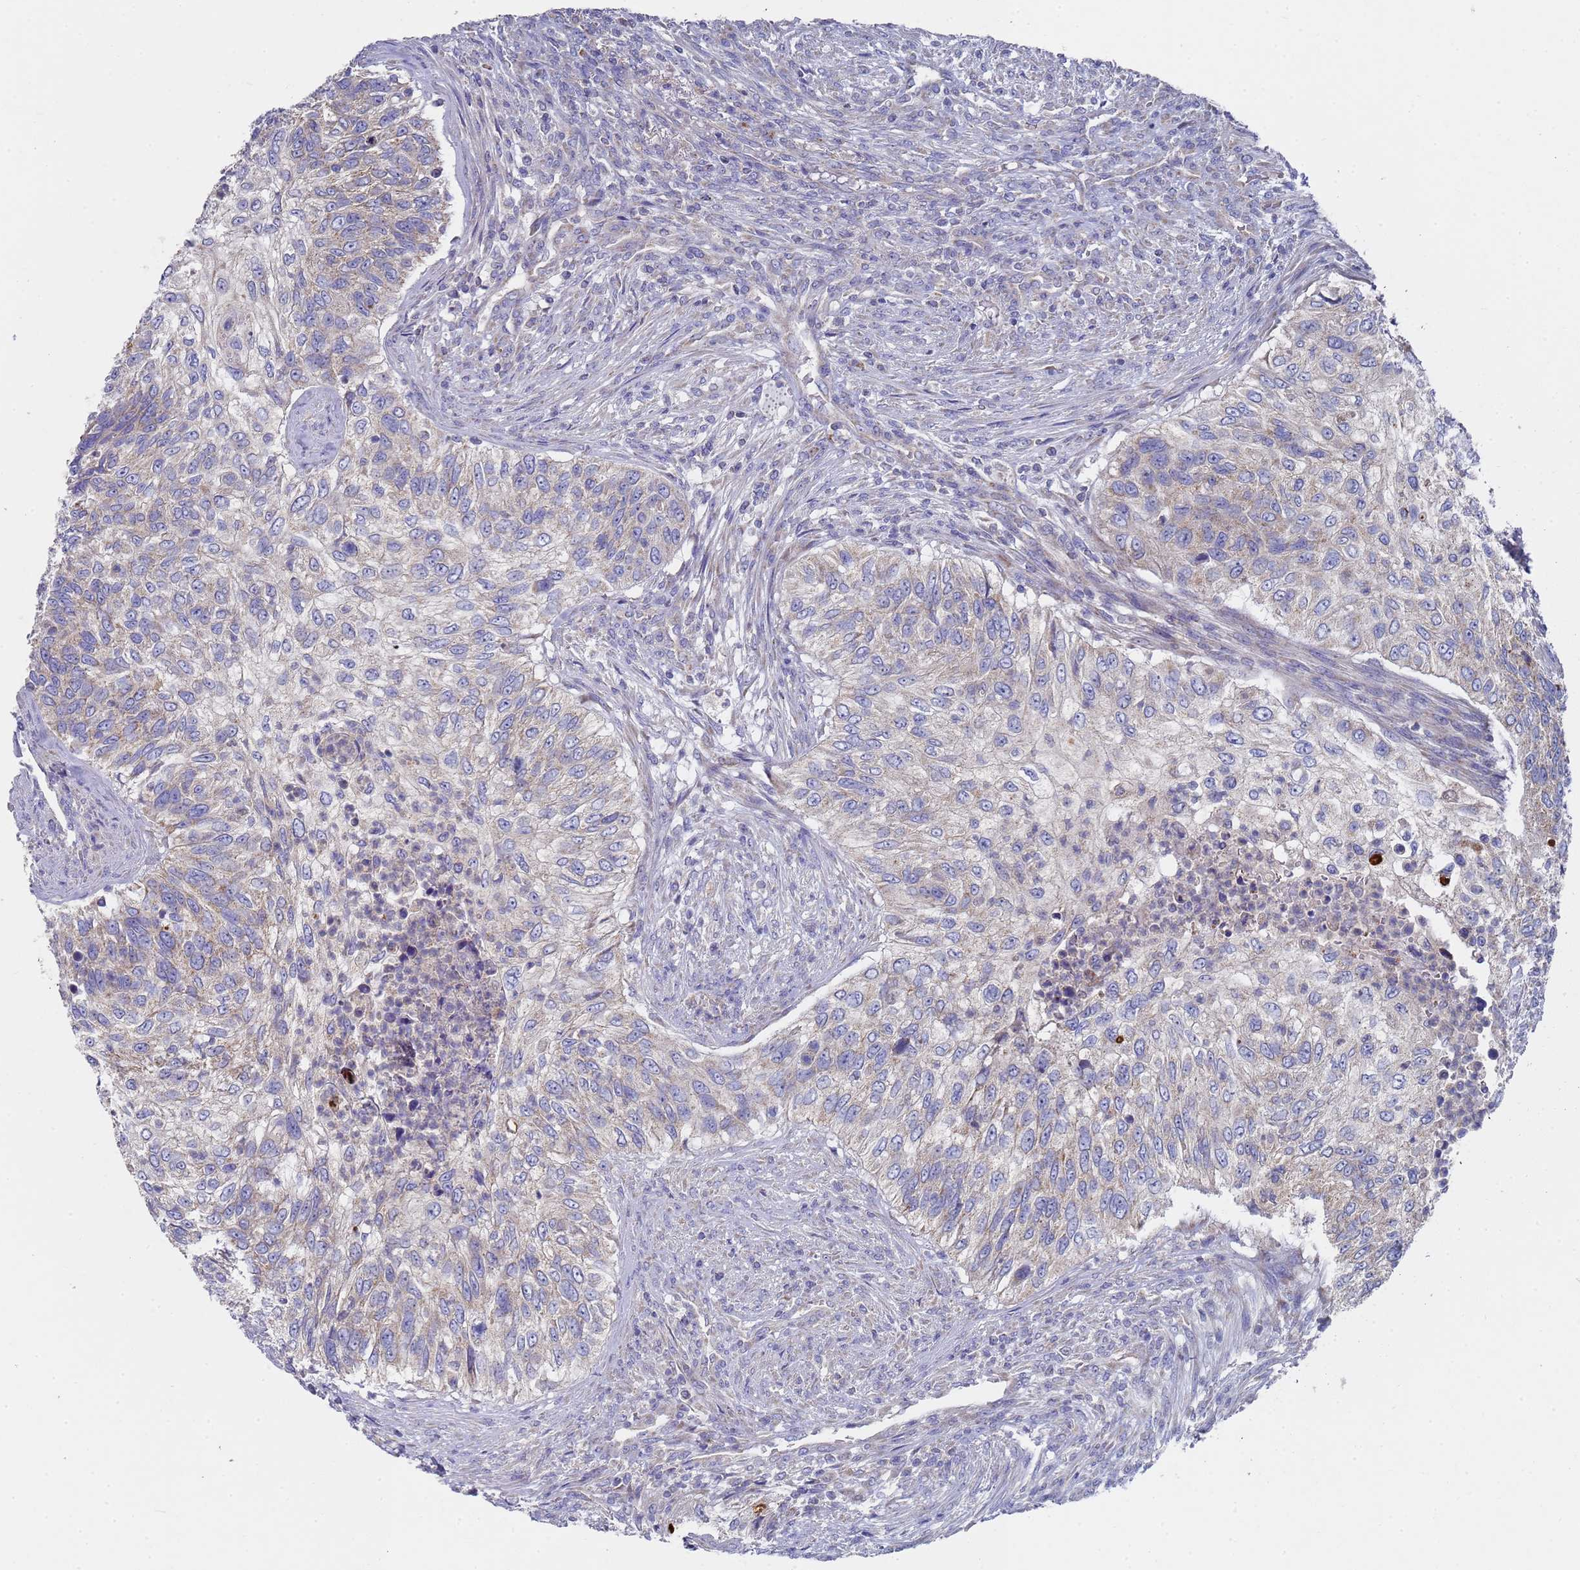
{"staining": {"intensity": "weak", "quantity": "<25%", "location": "cytoplasmic/membranous"}, "tissue": "urothelial cancer", "cell_type": "Tumor cells", "image_type": "cancer", "snomed": [{"axis": "morphology", "description": "Urothelial carcinoma, High grade"}, {"axis": "topography", "description": "Urinary bladder"}], "caption": "Urothelial cancer was stained to show a protein in brown. There is no significant positivity in tumor cells.", "gene": "NPEPPS", "patient": {"sex": "female", "age": 60}}